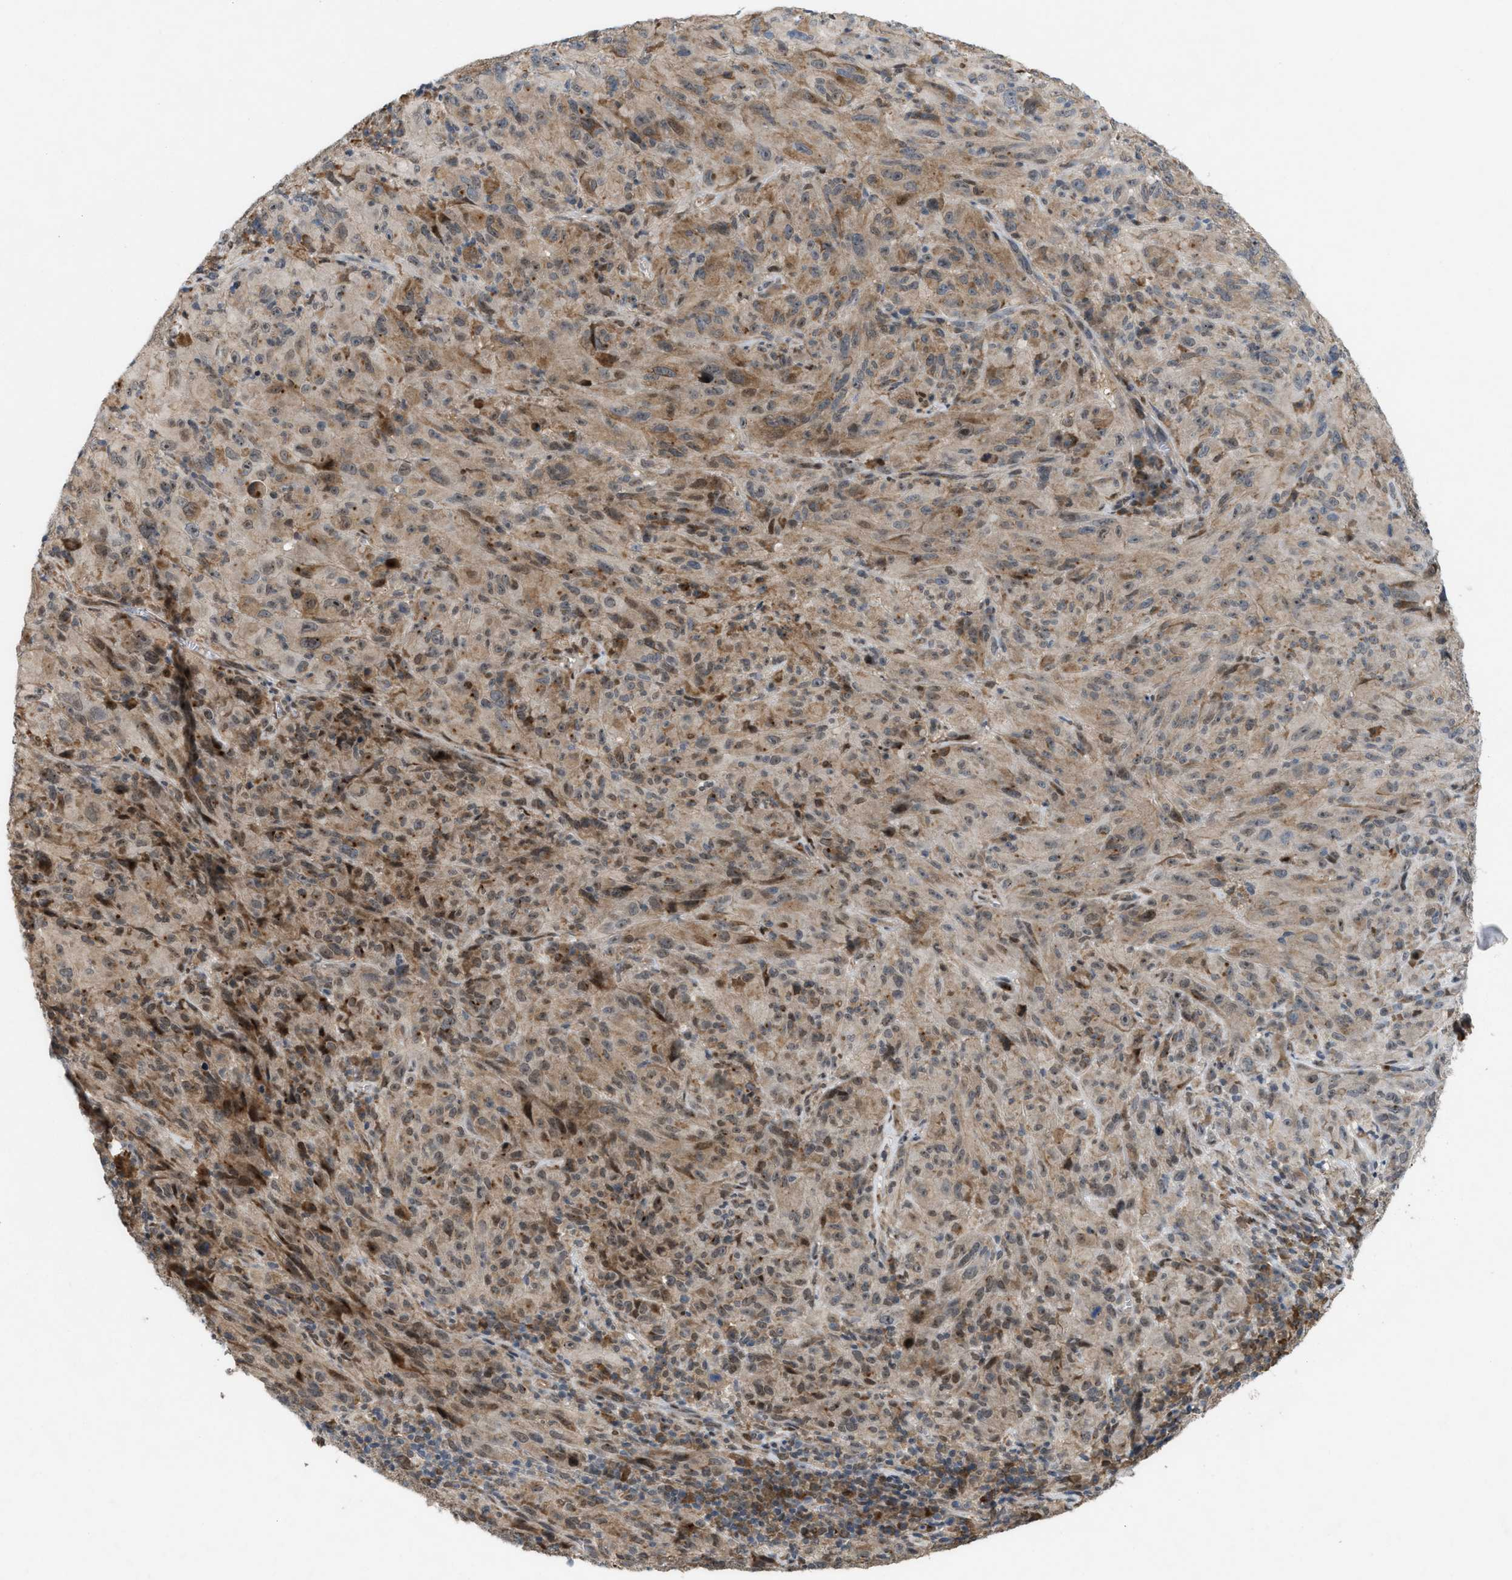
{"staining": {"intensity": "moderate", "quantity": "25%-75%", "location": "cytoplasmic/membranous"}, "tissue": "melanoma", "cell_type": "Tumor cells", "image_type": "cancer", "snomed": [{"axis": "morphology", "description": "Malignant melanoma, NOS"}, {"axis": "topography", "description": "Skin of head"}], "caption": "Malignant melanoma stained with a brown dye reveals moderate cytoplasmic/membranous positive staining in approximately 25%-75% of tumor cells.", "gene": "MFSD6", "patient": {"sex": "male", "age": 96}}